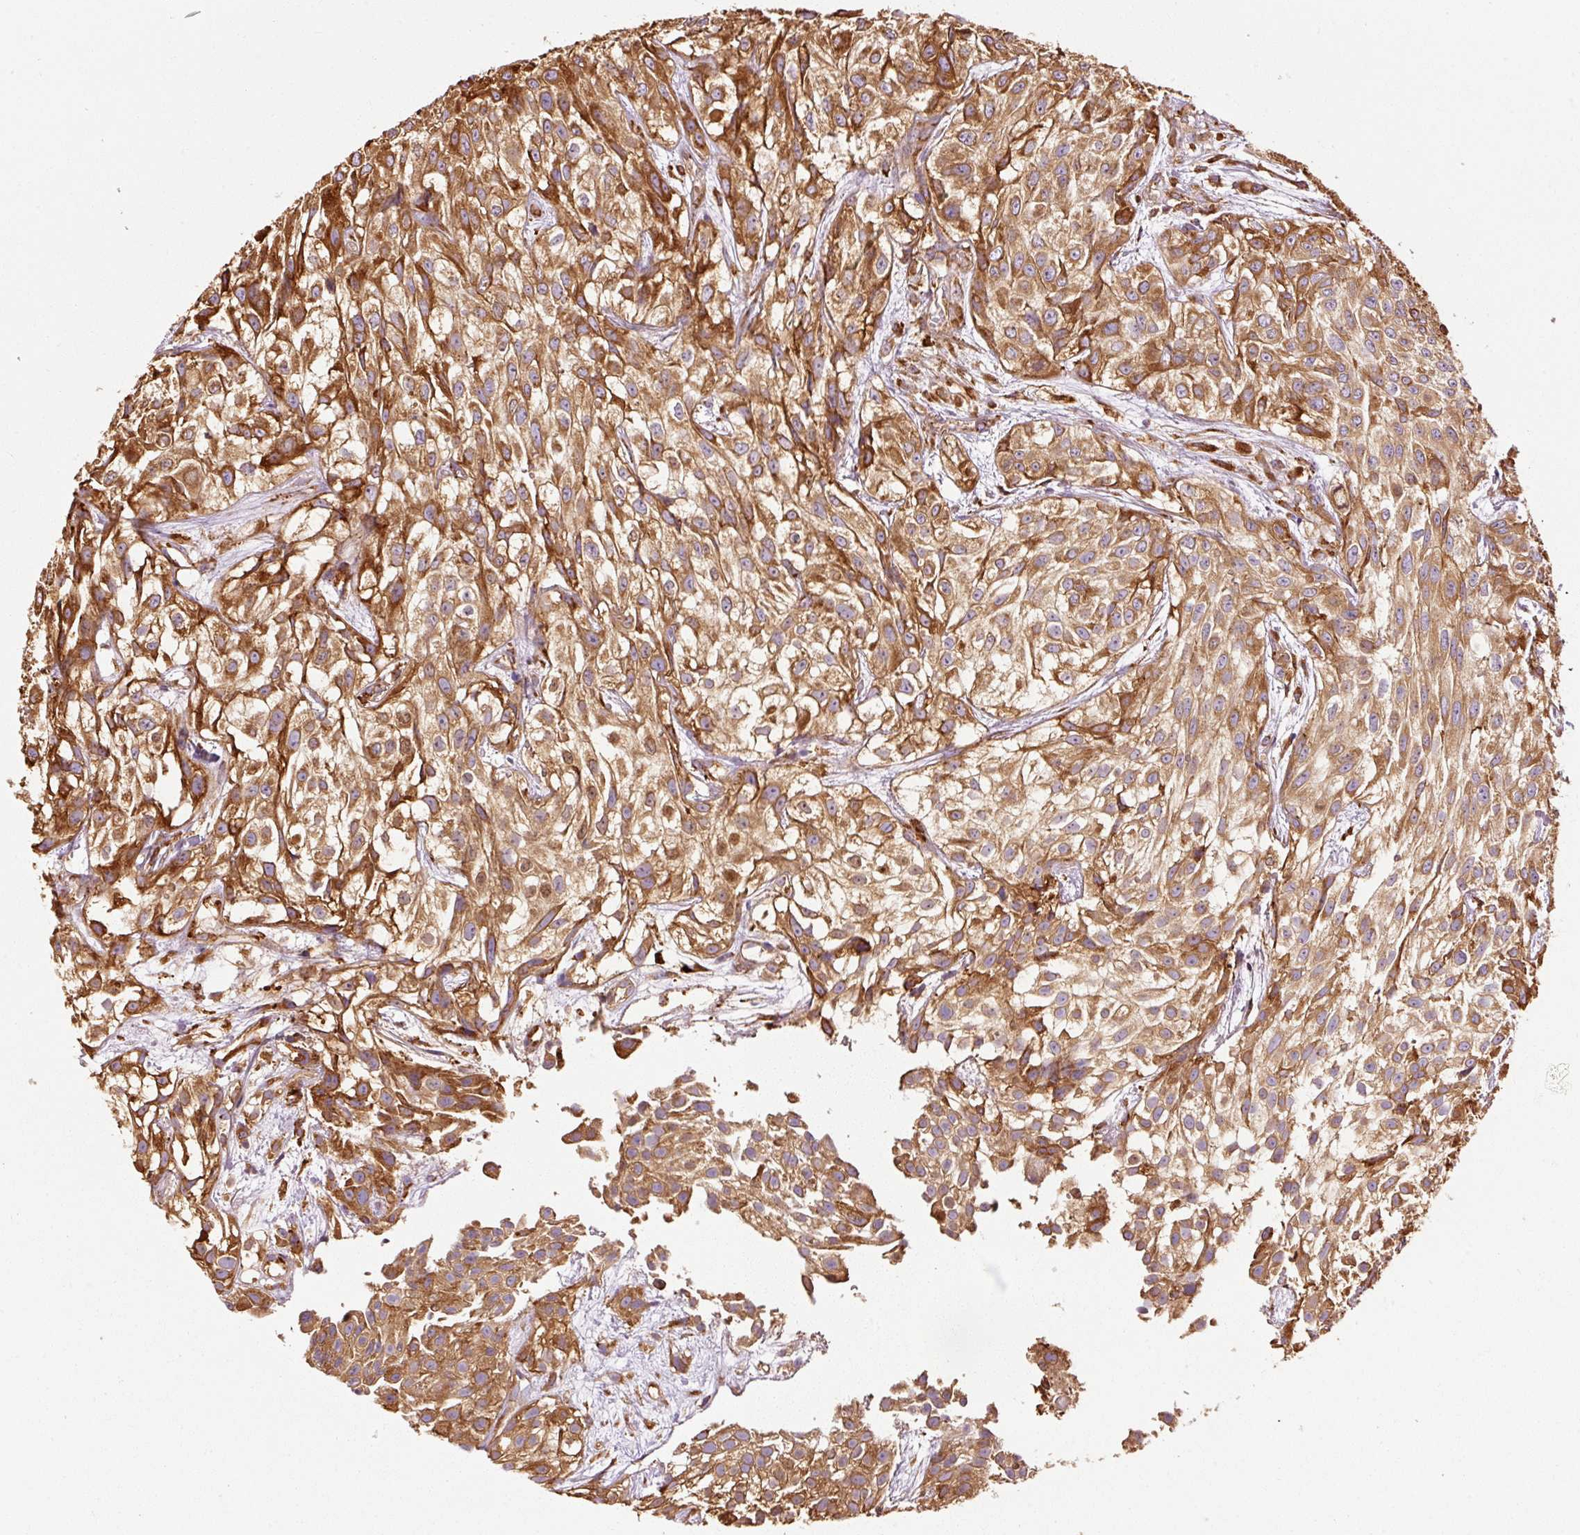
{"staining": {"intensity": "strong", "quantity": ">75%", "location": "cytoplasmic/membranous"}, "tissue": "urothelial cancer", "cell_type": "Tumor cells", "image_type": "cancer", "snomed": [{"axis": "morphology", "description": "Urothelial carcinoma, High grade"}, {"axis": "topography", "description": "Urinary bladder"}], "caption": "Immunohistochemical staining of urothelial cancer reveals strong cytoplasmic/membranous protein positivity in about >75% of tumor cells.", "gene": "KLC1", "patient": {"sex": "male", "age": 56}}